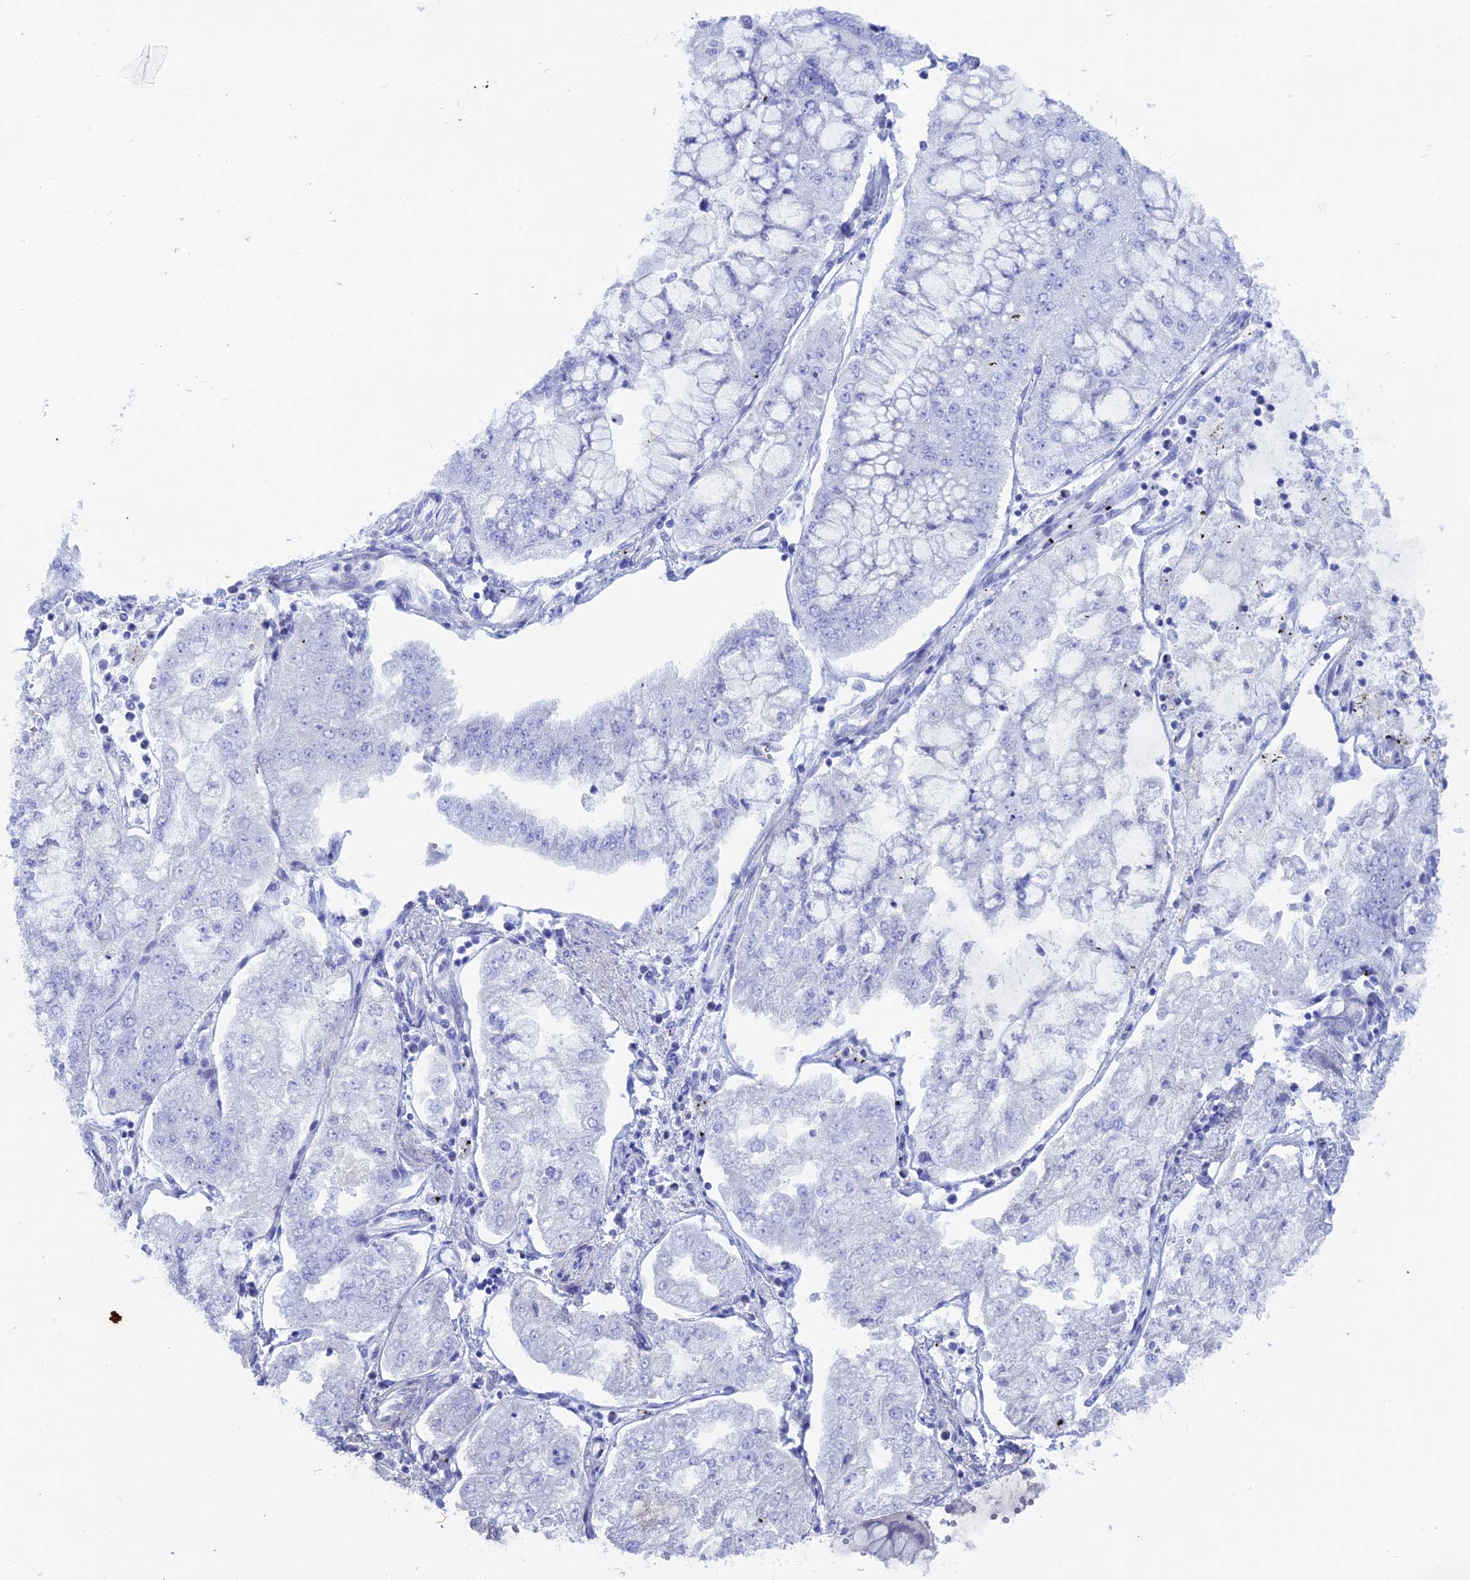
{"staining": {"intensity": "negative", "quantity": "none", "location": "none"}, "tissue": "stomach cancer", "cell_type": "Tumor cells", "image_type": "cancer", "snomed": [{"axis": "morphology", "description": "Adenocarcinoma, NOS"}, {"axis": "topography", "description": "Stomach"}], "caption": "Immunohistochemistry photomicrograph of stomach cancer stained for a protein (brown), which reveals no staining in tumor cells. The staining was performed using DAB (3,3'-diaminobenzidine) to visualize the protein expression in brown, while the nuclei were stained in blue with hematoxylin (Magnification: 20x).", "gene": "ERICH4", "patient": {"sex": "male", "age": 76}}